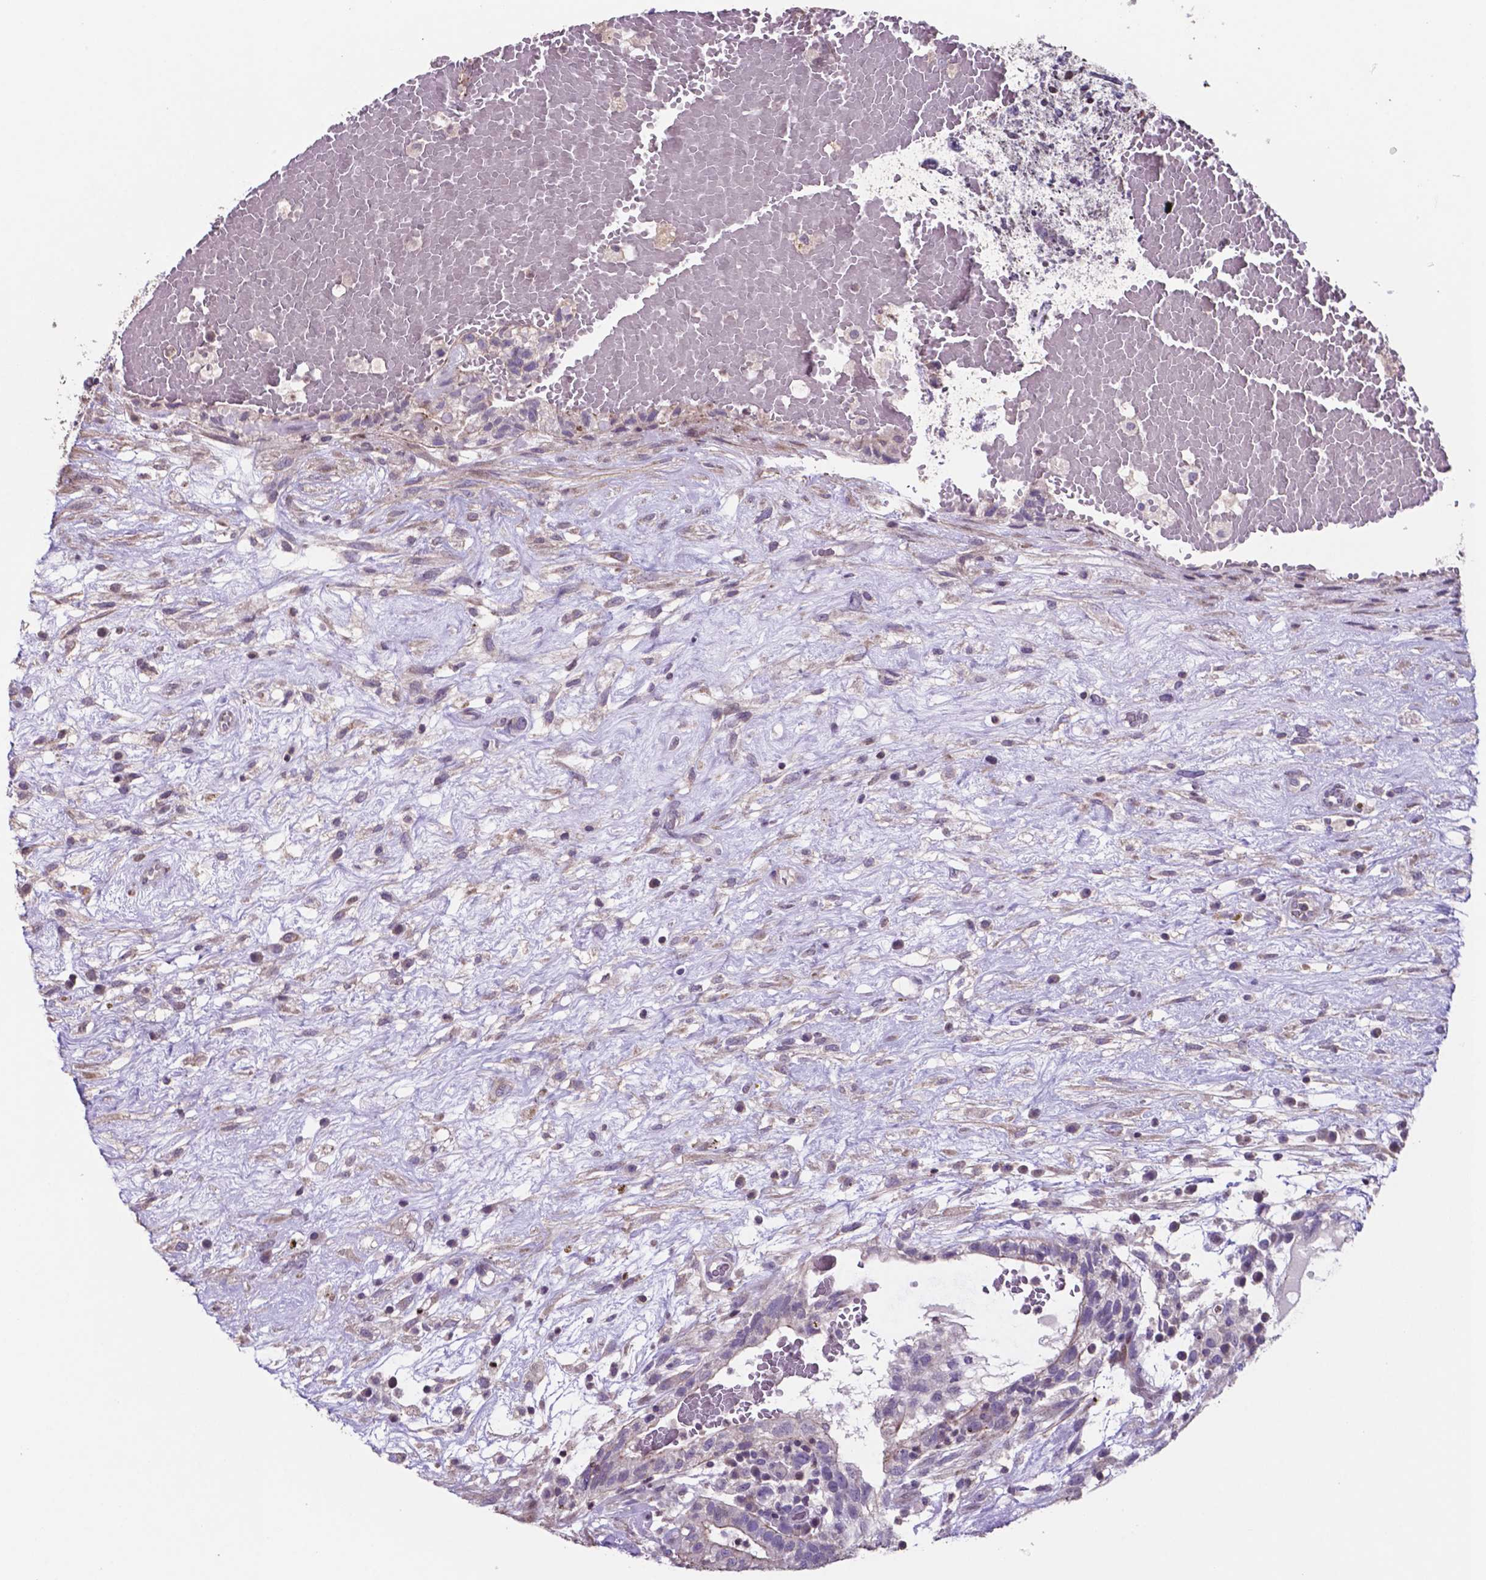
{"staining": {"intensity": "negative", "quantity": "none", "location": "none"}, "tissue": "testis cancer", "cell_type": "Tumor cells", "image_type": "cancer", "snomed": [{"axis": "morphology", "description": "Normal tissue, NOS"}, {"axis": "morphology", "description": "Carcinoma, Embryonal, NOS"}, {"axis": "topography", "description": "Testis"}], "caption": "Protein analysis of embryonal carcinoma (testis) displays no significant positivity in tumor cells. (Brightfield microscopy of DAB (3,3'-diaminobenzidine) IHC at high magnification).", "gene": "MLC1", "patient": {"sex": "male", "age": 32}}